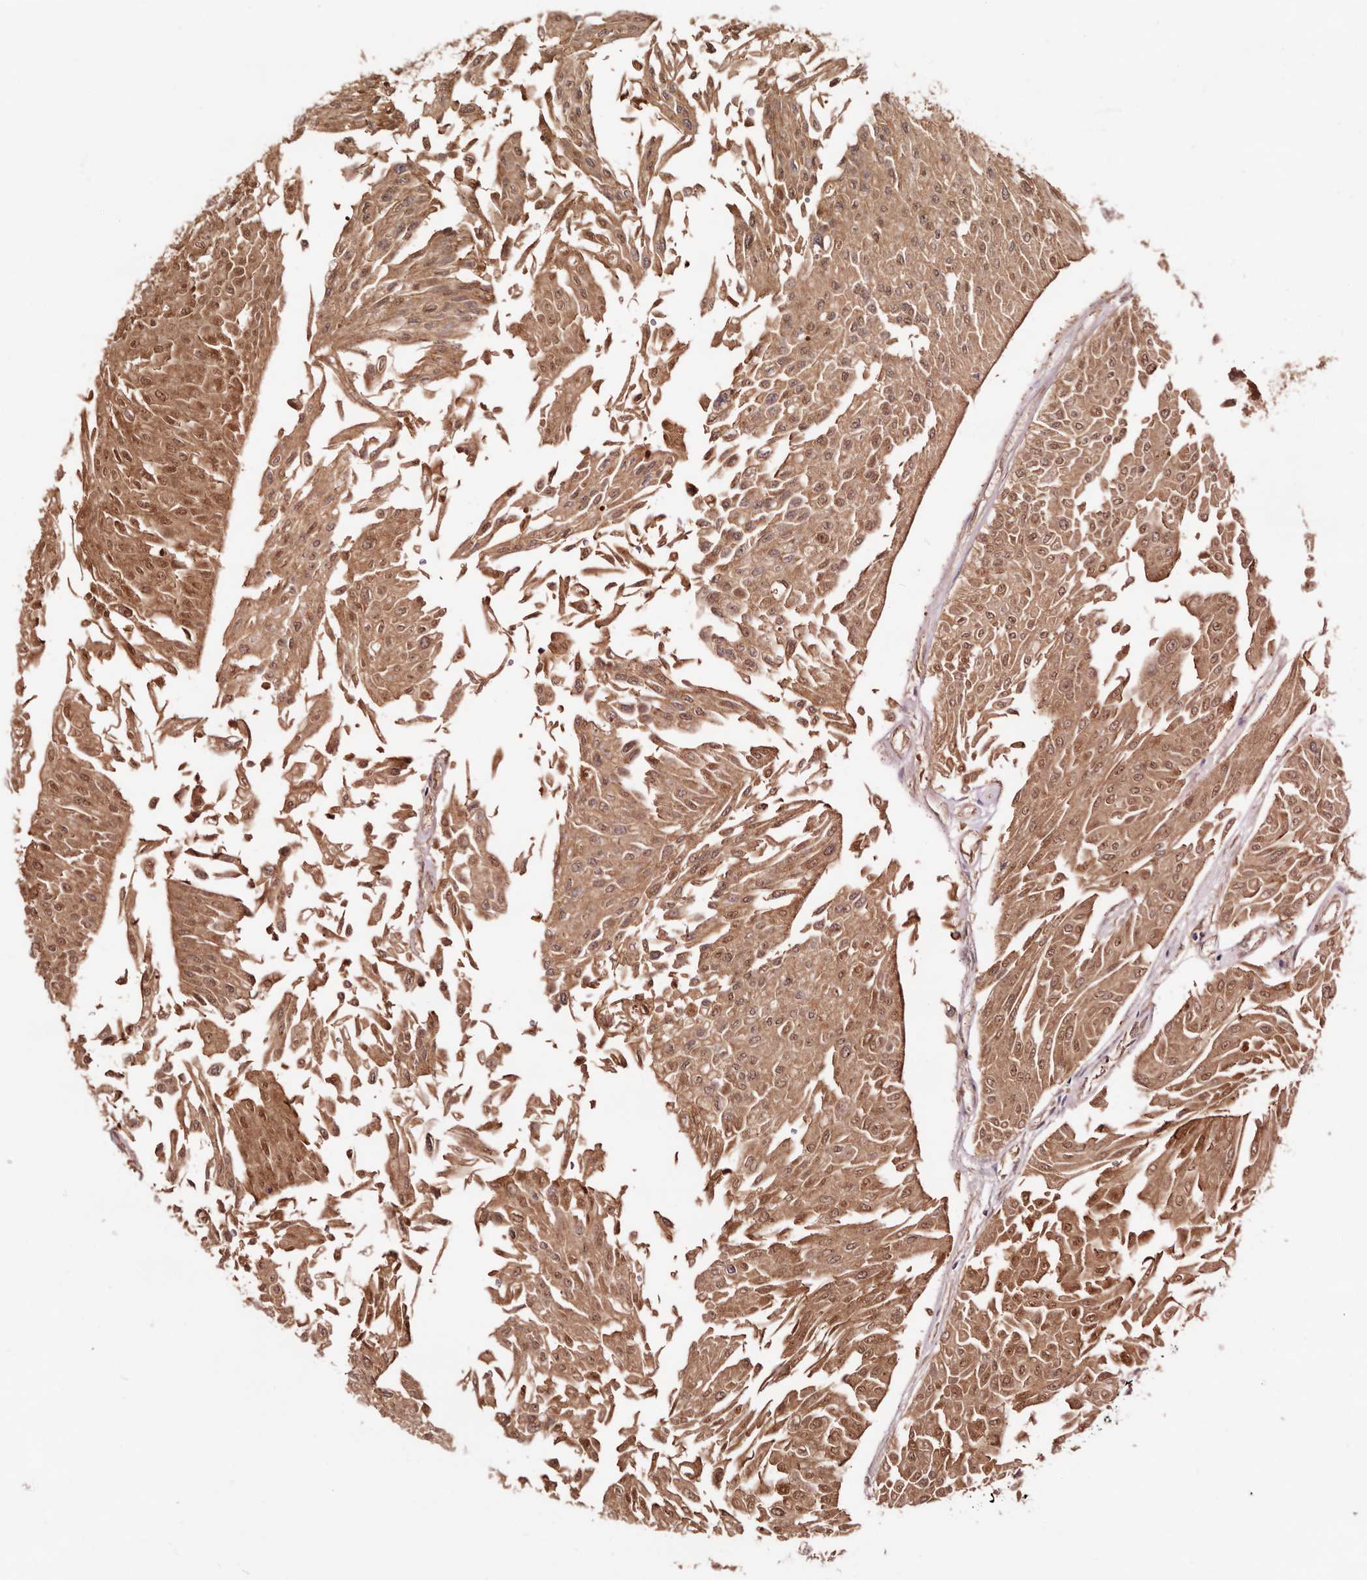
{"staining": {"intensity": "moderate", "quantity": ">75%", "location": "cytoplasmic/membranous,nuclear"}, "tissue": "urothelial cancer", "cell_type": "Tumor cells", "image_type": "cancer", "snomed": [{"axis": "morphology", "description": "Urothelial carcinoma, Low grade"}, {"axis": "topography", "description": "Urinary bladder"}], "caption": "A micrograph of human low-grade urothelial carcinoma stained for a protein demonstrates moderate cytoplasmic/membranous and nuclear brown staining in tumor cells.", "gene": "TP53I3", "patient": {"sex": "male", "age": 67}}